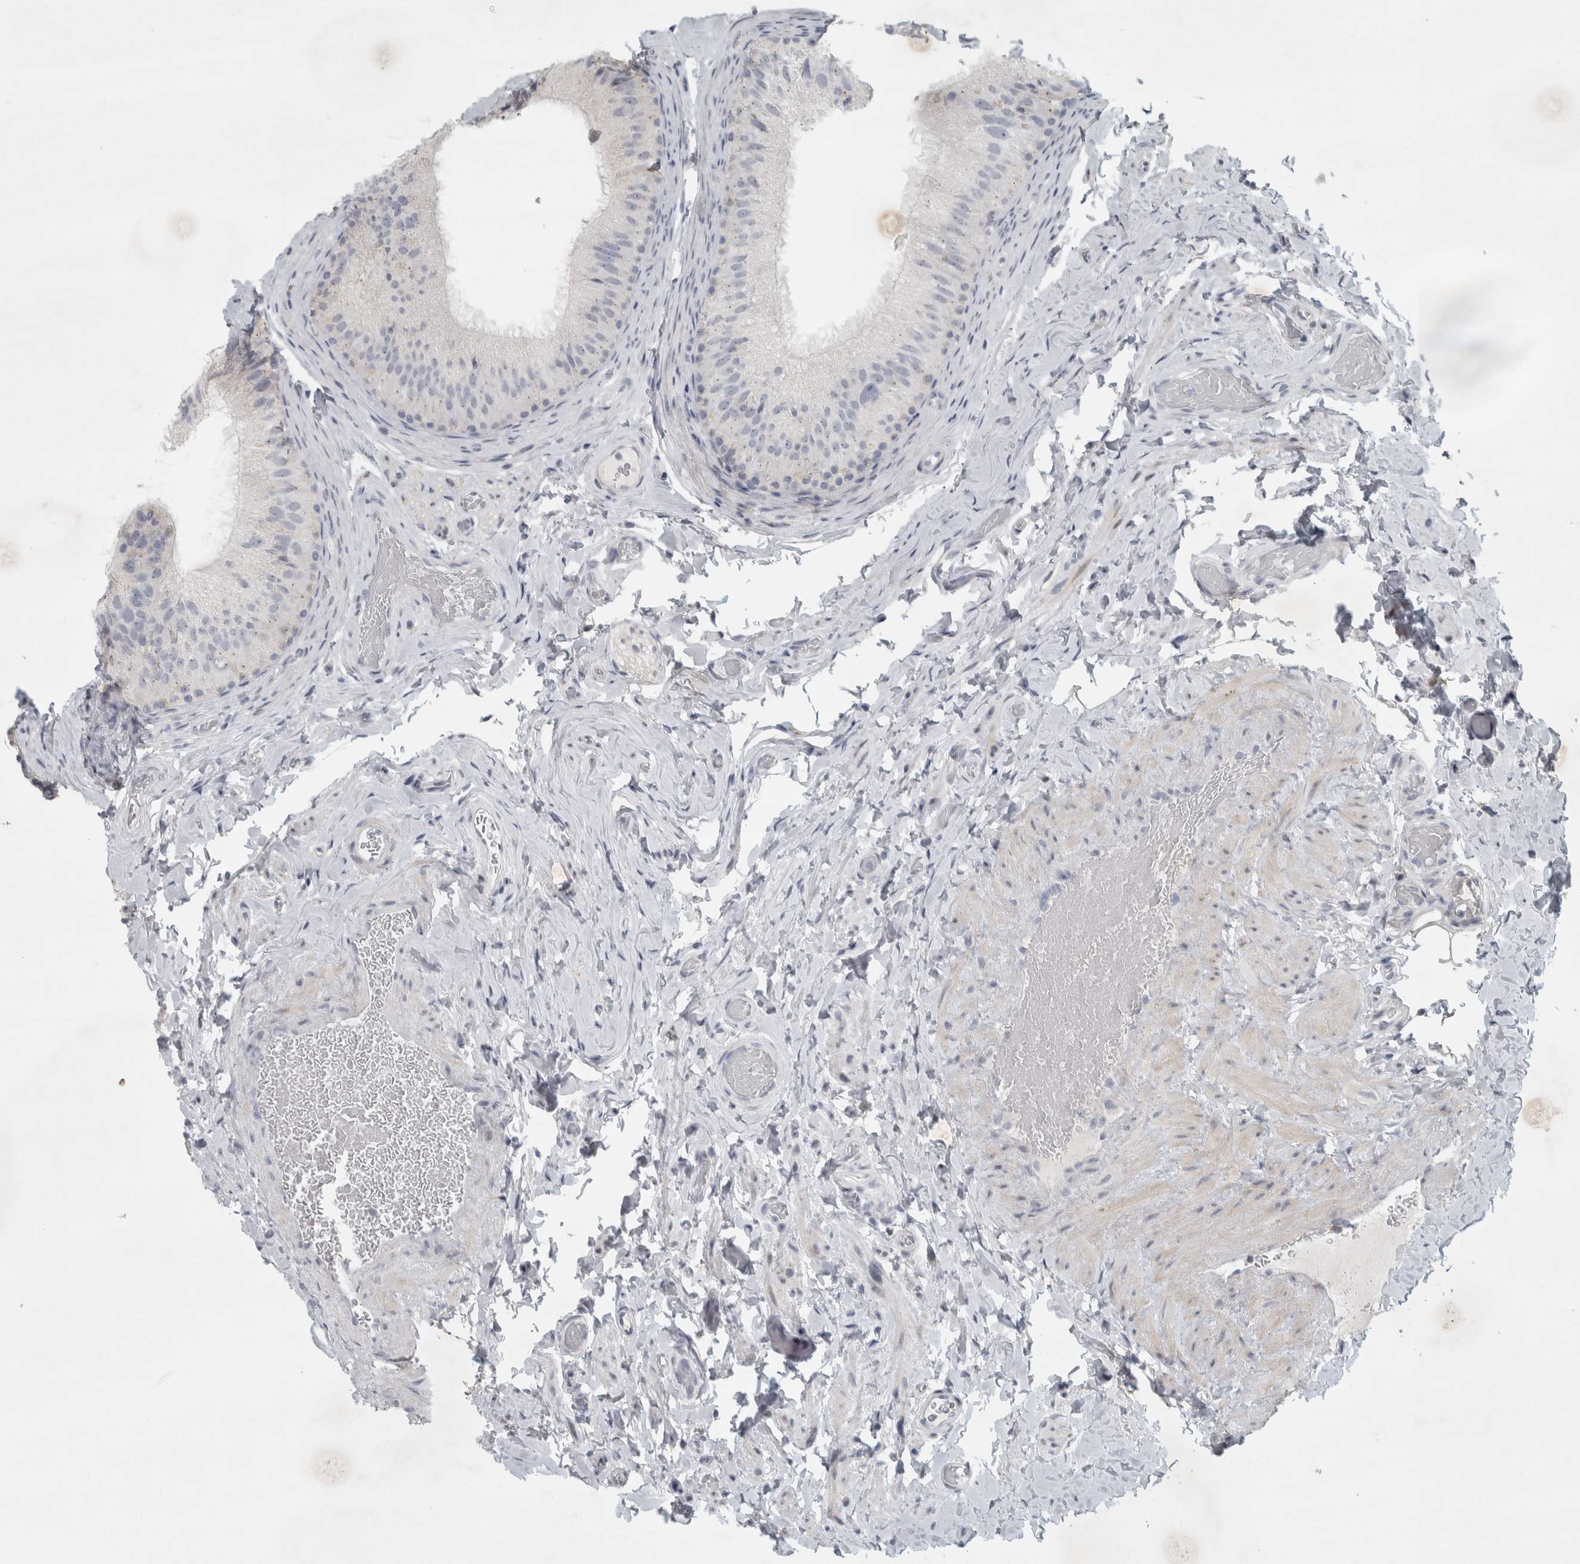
{"staining": {"intensity": "negative", "quantity": "none", "location": "none"}, "tissue": "epididymis", "cell_type": "Glandular cells", "image_type": "normal", "snomed": [{"axis": "morphology", "description": "Normal tissue, NOS"}, {"axis": "topography", "description": "Vascular tissue"}, {"axis": "topography", "description": "Epididymis"}], "caption": "This histopathology image is of benign epididymis stained with IHC to label a protein in brown with the nuclei are counter-stained blue. There is no expression in glandular cells.", "gene": "PTPRN2", "patient": {"sex": "male", "age": 49}}